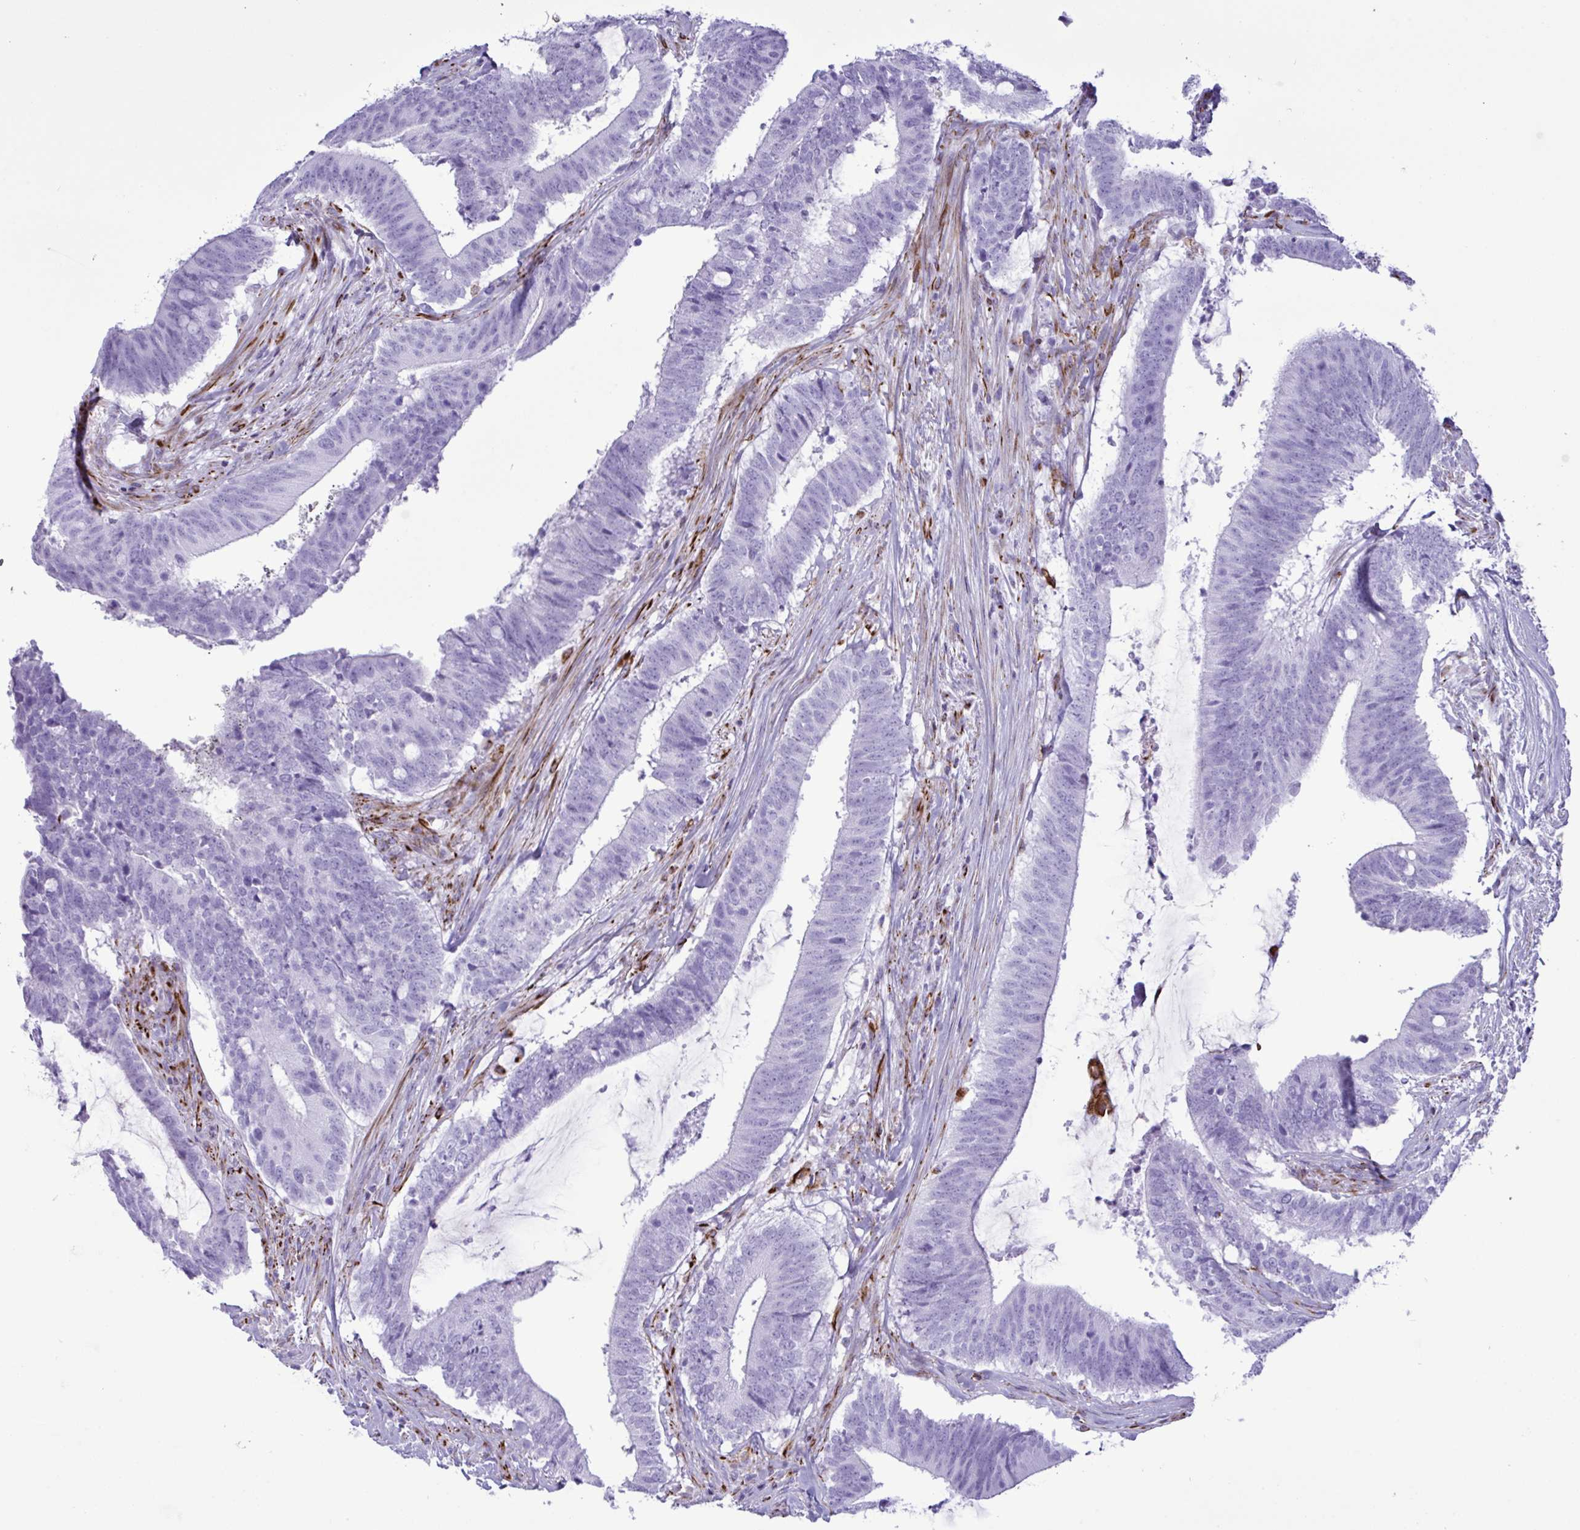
{"staining": {"intensity": "negative", "quantity": "none", "location": "none"}, "tissue": "colorectal cancer", "cell_type": "Tumor cells", "image_type": "cancer", "snomed": [{"axis": "morphology", "description": "Adenocarcinoma, NOS"}, {"axis": "topography", "description": "Colon"}], "caption": "Adenocarcinoma (colorectal) was stained to show a protein in brown. There is no significant positivity in tumor cells.", "gene": "SMAD5", "patient": {"sex": "female", "age": 43}}